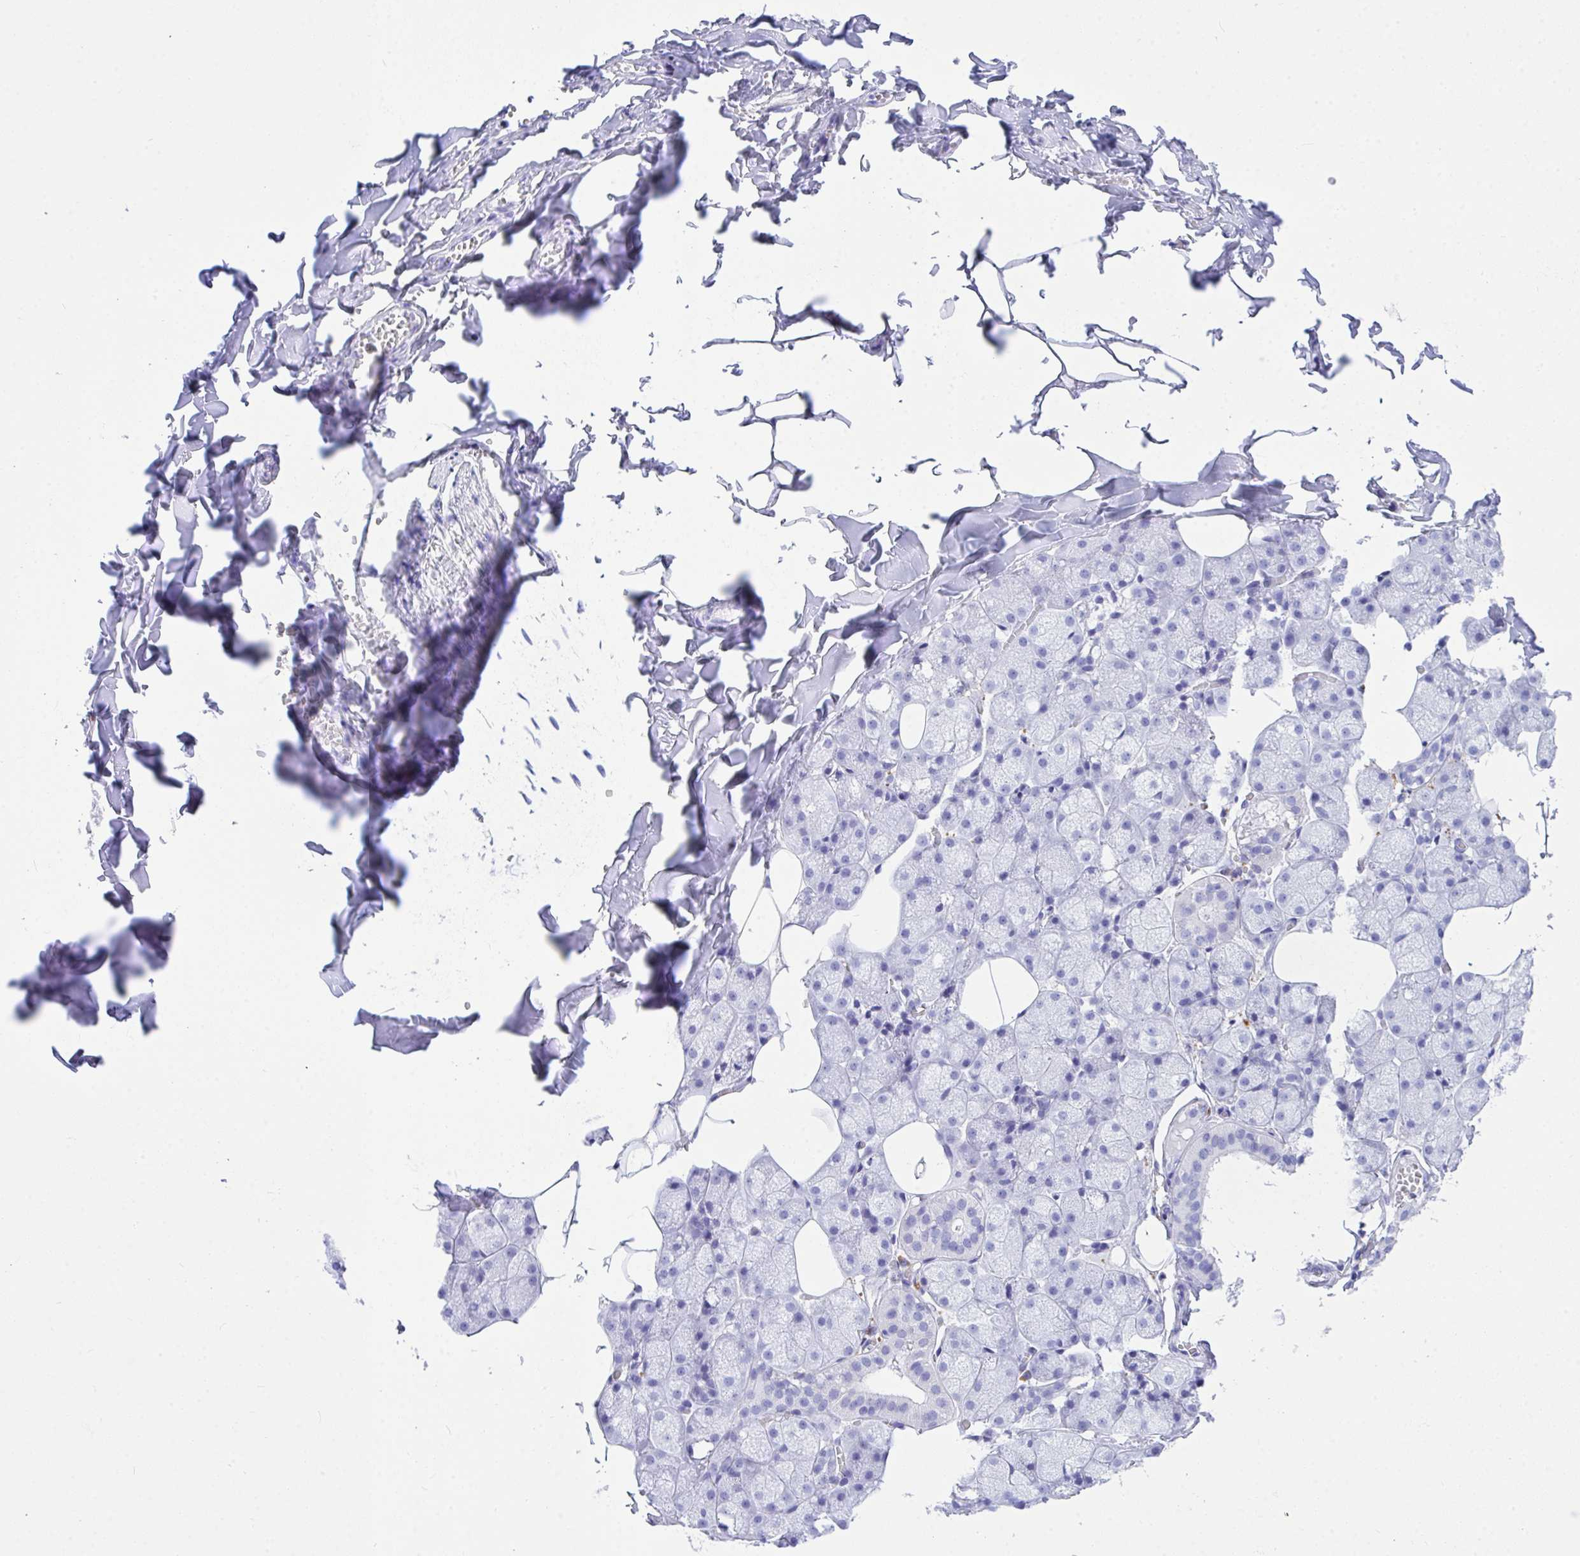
{"staining": {"intensity": "negative", "quantity": "none", "location": "none"}, "tissue": "salivary gland", "cell_type": "Glandular cells", "image_type": "normal", "snomed": [{"axis": "morphology", "description": "Normal tissue, NOS"}, {"axis": "topography", "description": "Salivary gland"}, {"axis": "topography", "description": "Peripheral nerve tissue"}], "caption": "Glandular cells show no significant expression in benign salivary gland. The staining is performed using DAB brown chromogen with nuclei counter-stained in using hematoxylin.", "gene": "BEST4", "patient": {"sex": "male", "age": 38}}